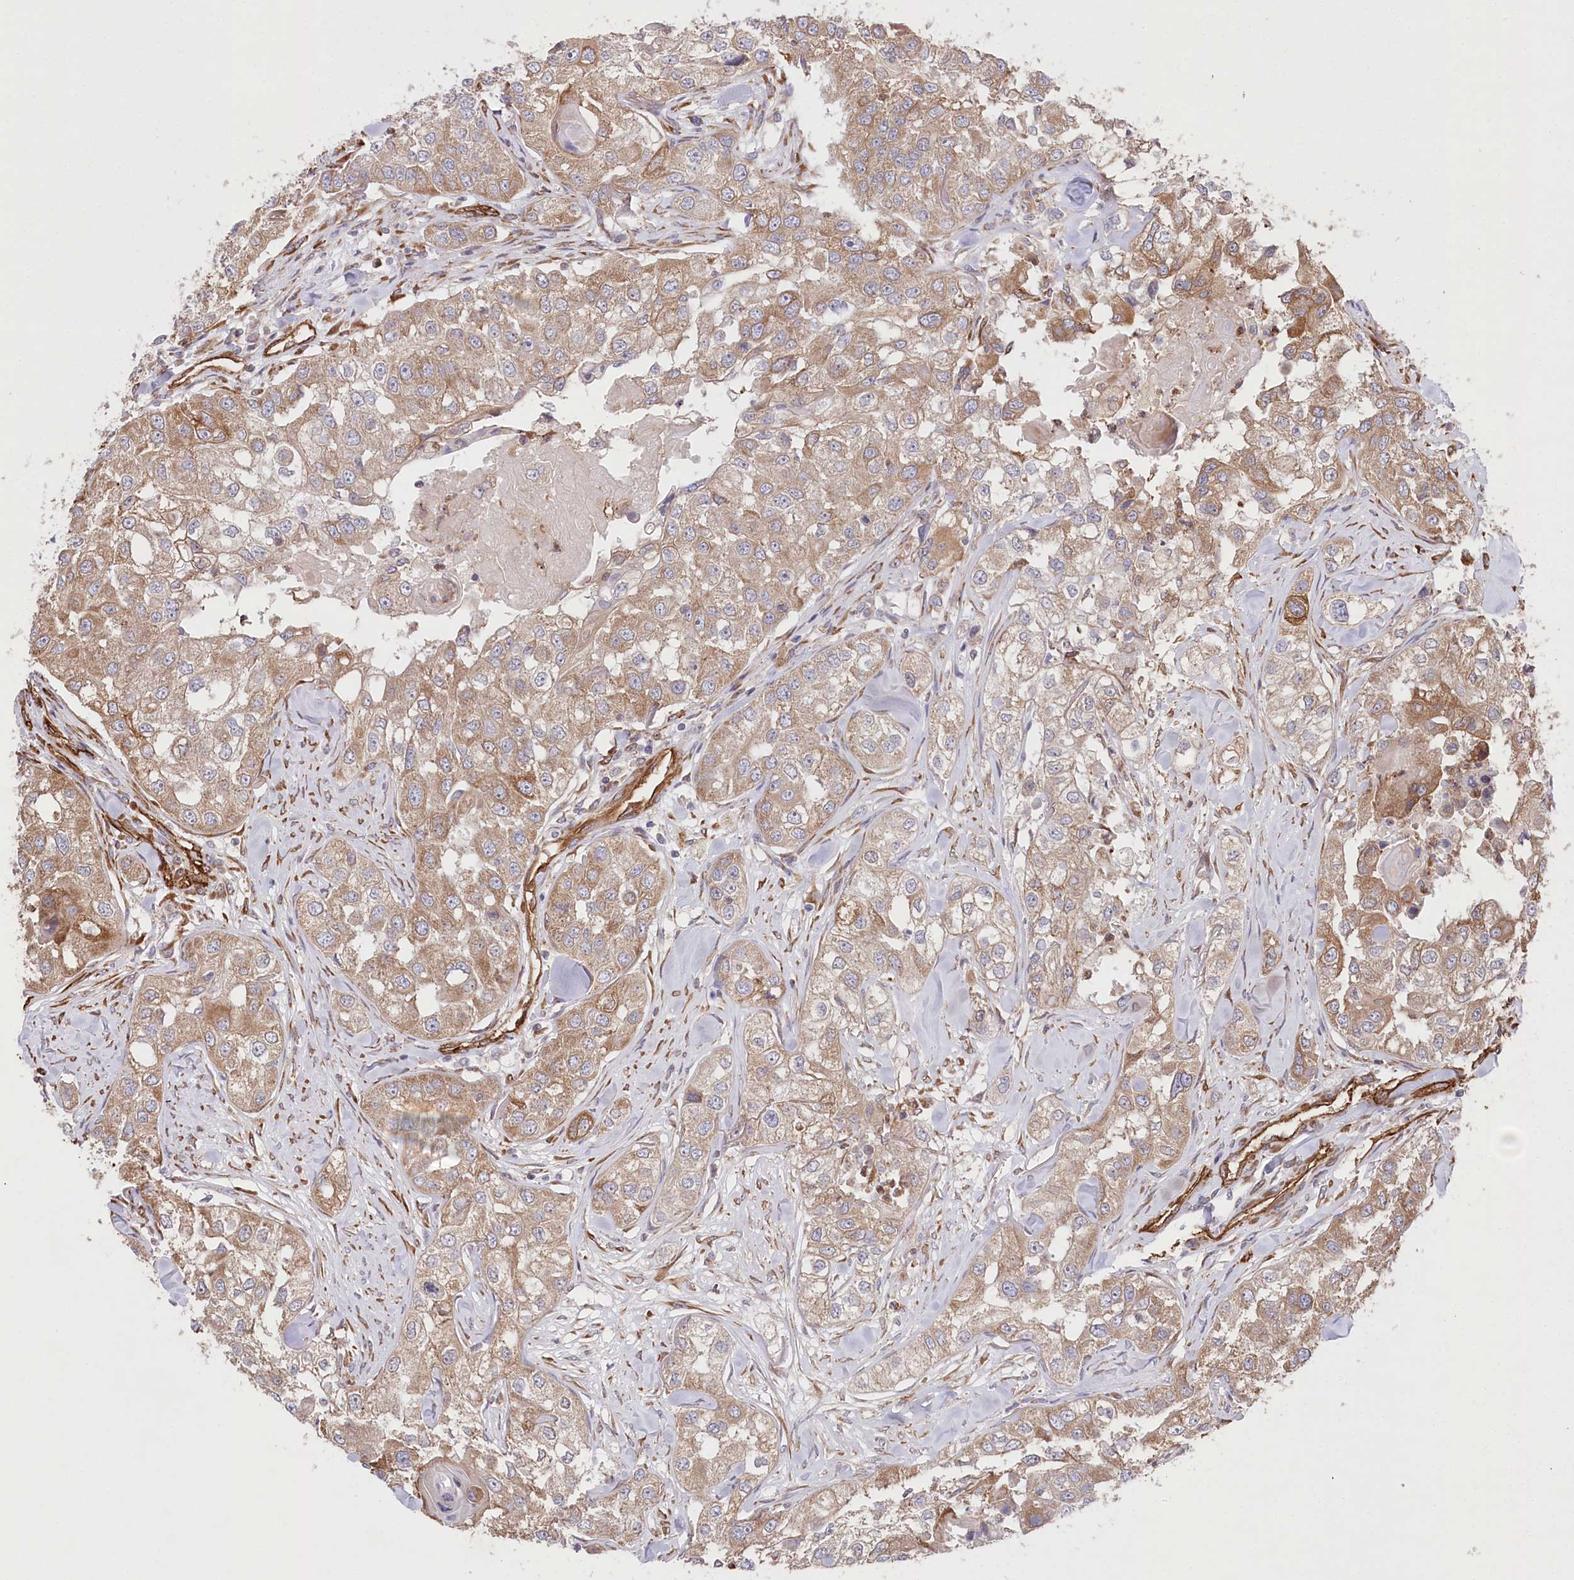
{"staining": {"intensity": "moderate", "quantity": "25%-75%", "location": "cytoplasmic/membranous"}, "tissue": "head and neck cancer", "cell_type": "Tumor cells", "image_type": "cancer", "snomed": [{"axis": "morphology", "description": "Normal tissue, NOS"}, {"axis": "morphology", "description": "Squamous cell carcinoma, NOS"}, {"axis": "topography", "description": "Skeletal muscle"}, {"axis": "topography", "description": "Head-Neck"}], "caption": "Head and neck squamous cell carcinoma stained with immunohistochemistry shows moderate cytoplasmic/membranous positivity in approximately 25%-75% of tumor cells.", "gene": "MTPAP", "patient": {"sex": "male", "age": 51}}